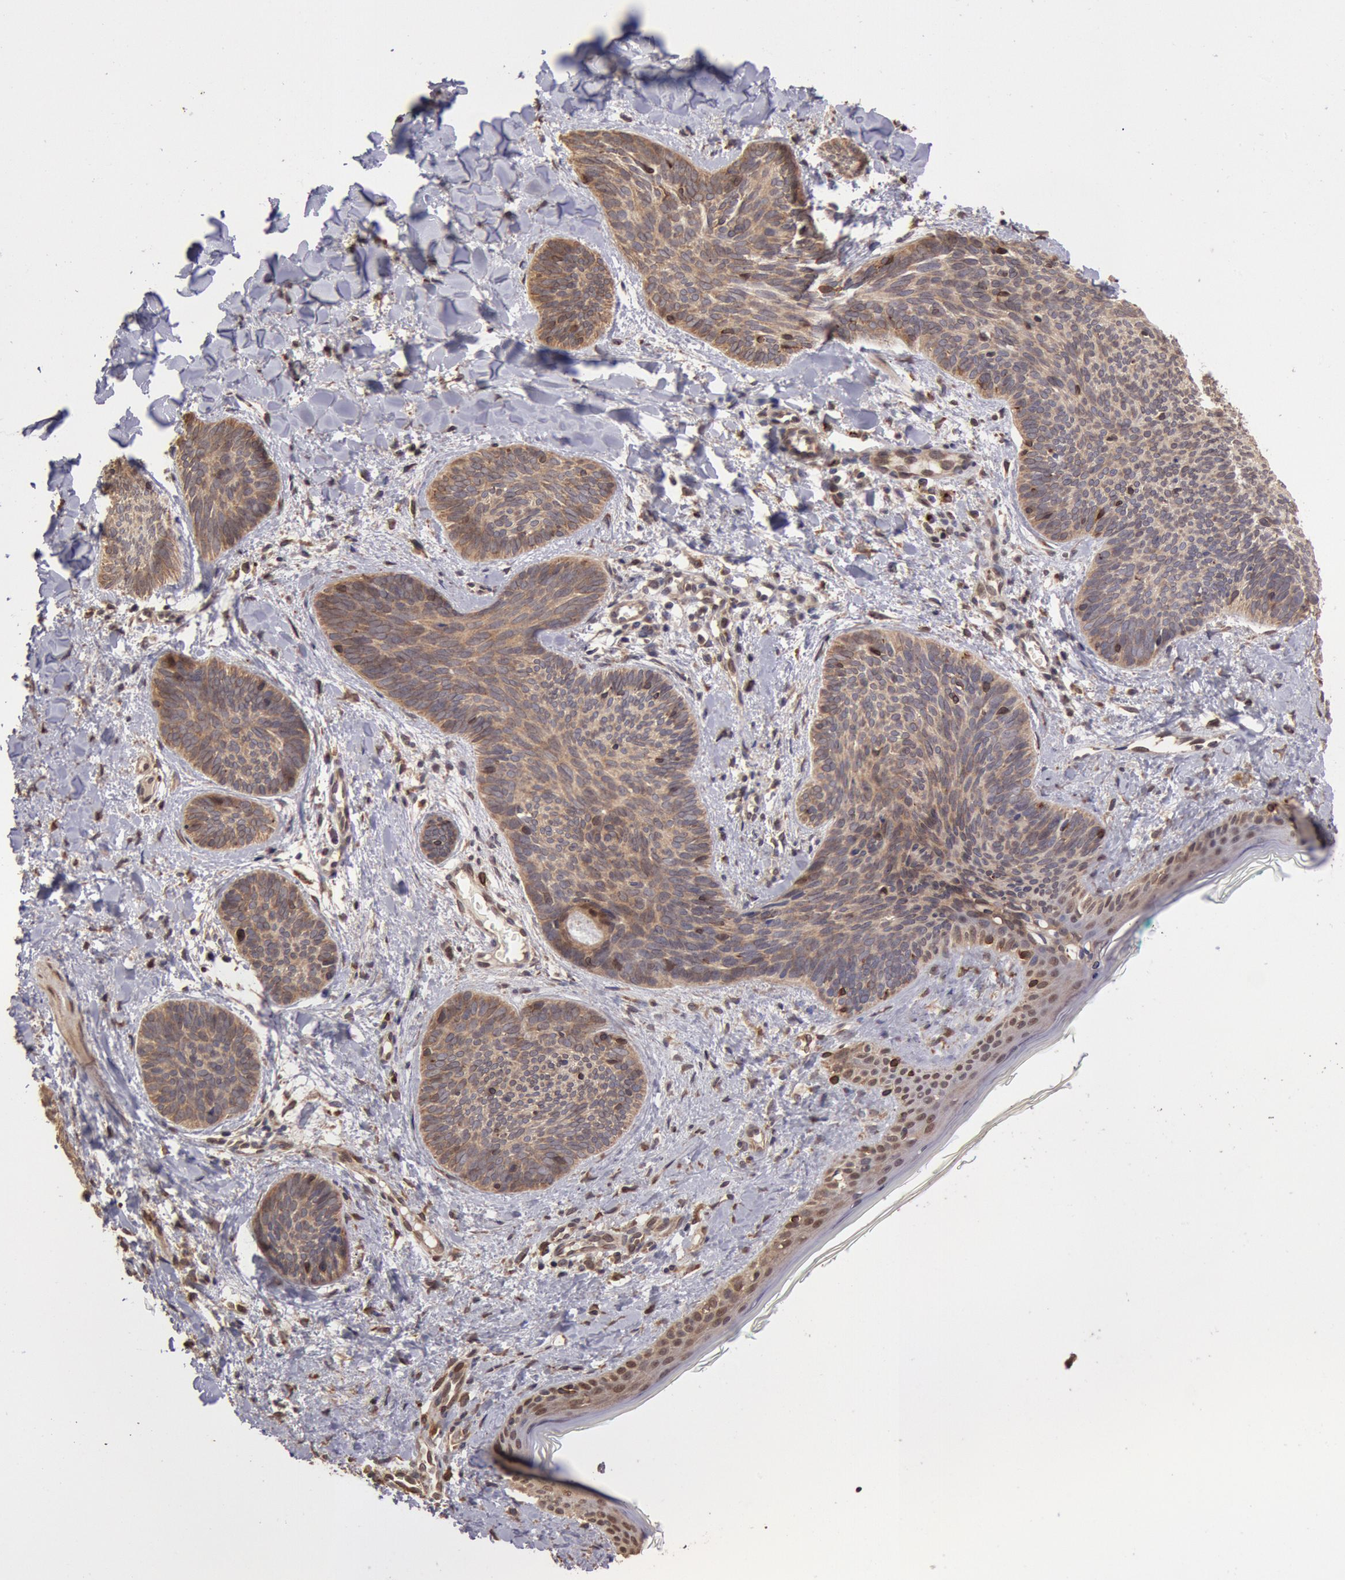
{"staining": {"intensity": "moderate", "quantity": ">75%", "location": "cytoplasmic/membranous,nuclear"}, "tissue": "skin cancer", "cell_type": "Tumor cells", "image_type": "cancer", "snomed": [{"axis": "morphology", "description": "Basal cell carcinoma"}, {"axis": "topography", "description": "Skin"}], "caption": "This is a photomicrograph of IHC staining of skin cancer (basal cell carcinoma), which shows moderate positivity in the cytoplasmic/membranous and nuclear of tumor cells.", "gene": "COMT", "patient": {"sex": "female", "age": 81}}